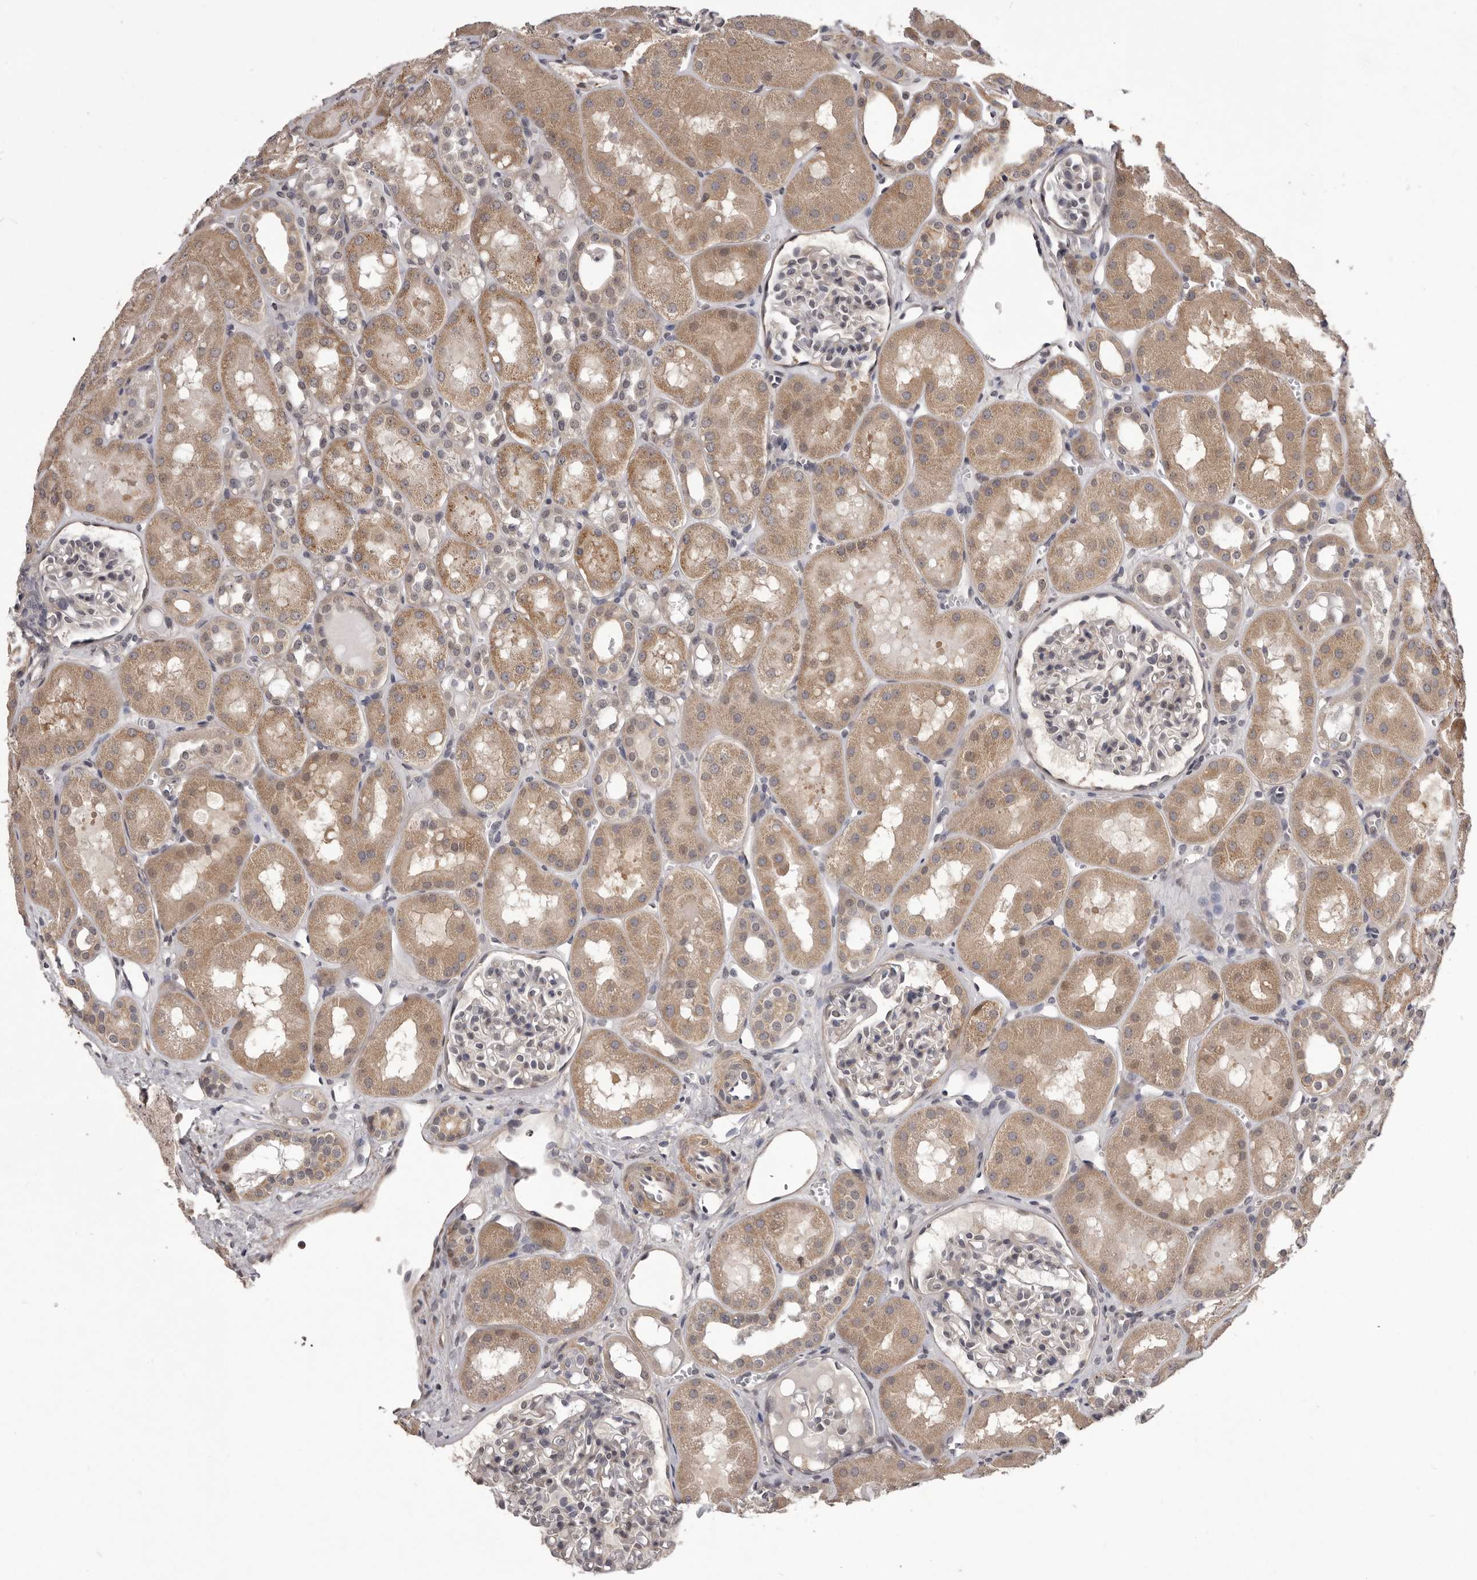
{"staining": {"intensity": "negative", "quantity": "none", "location": "none"}, "tissue": "kidney", "cell_type": "Cells in glomeruli", "image_type": "normal", "snomed": [{"axis": "morphology", "description": "Normal tissue, NOS"}, {"axis": "topography", "description": "Kidney"}], "caption": "A histopathology image of human kidney is negative for staining in cells in glomeruli. (Stains: DAB IHC with hematoxylin counter stain, Microscopy: brightfield microscopy at high magnification).", "gene": "CELF3", "patient": {"sex": "male", "age": 16}}